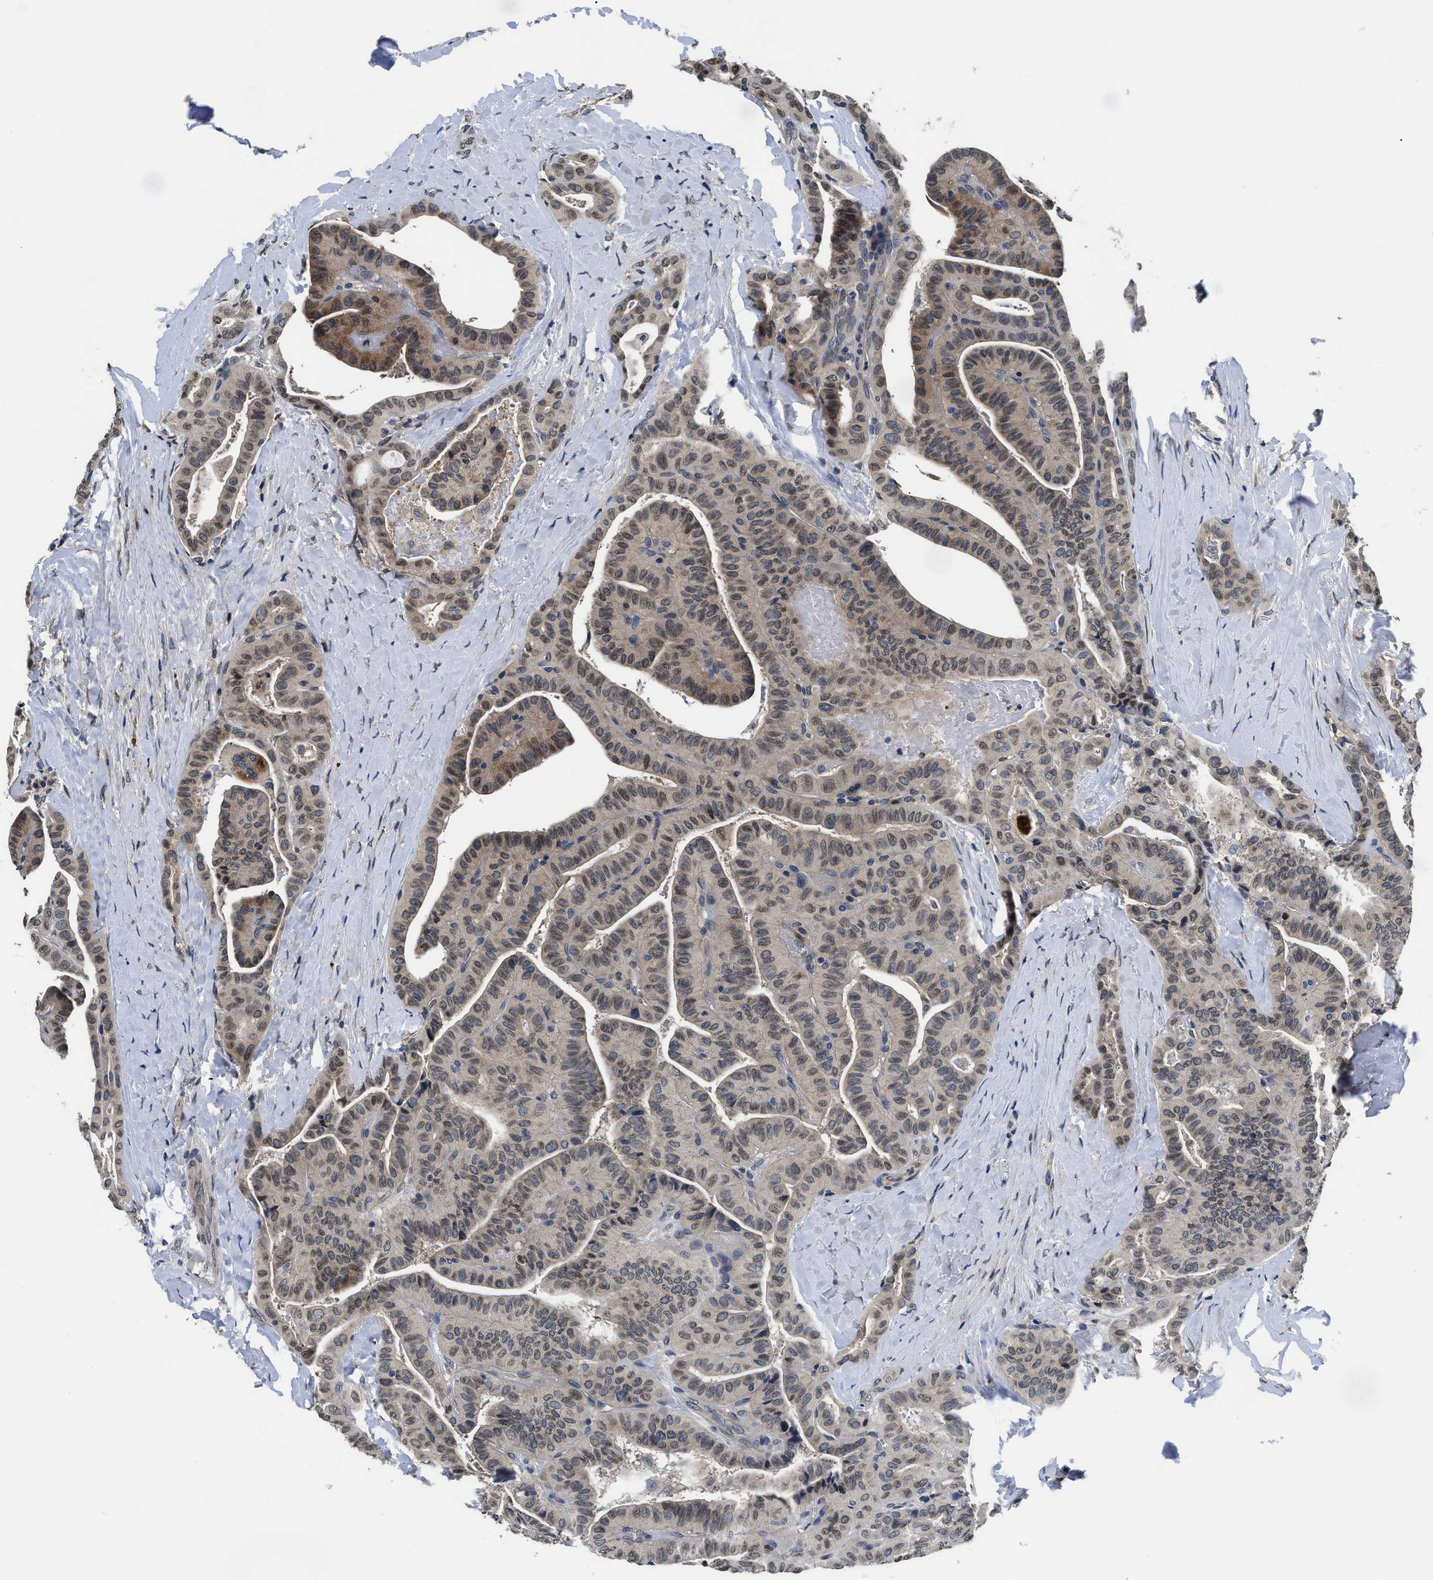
{"staining": {"intensity": "weak", "quantity": ">75%", "location": "cytoplasmic/membranous"}, "tissue": "thyroid cancer", "cell_type": "Tumor cells", "image_type": "cancer", "snomed": [{"axis": "morphology", "description": "Papillary adenocarcinoma, NOS"}, {"axis": "topography", "description": "Thyroid gland"}], "caption": "Thyroid cancer stained with a protein marker demonstrates weak staining in tumor cells.", "gene": "SNX10", "patient": {"sex": "male", "age": 77}}